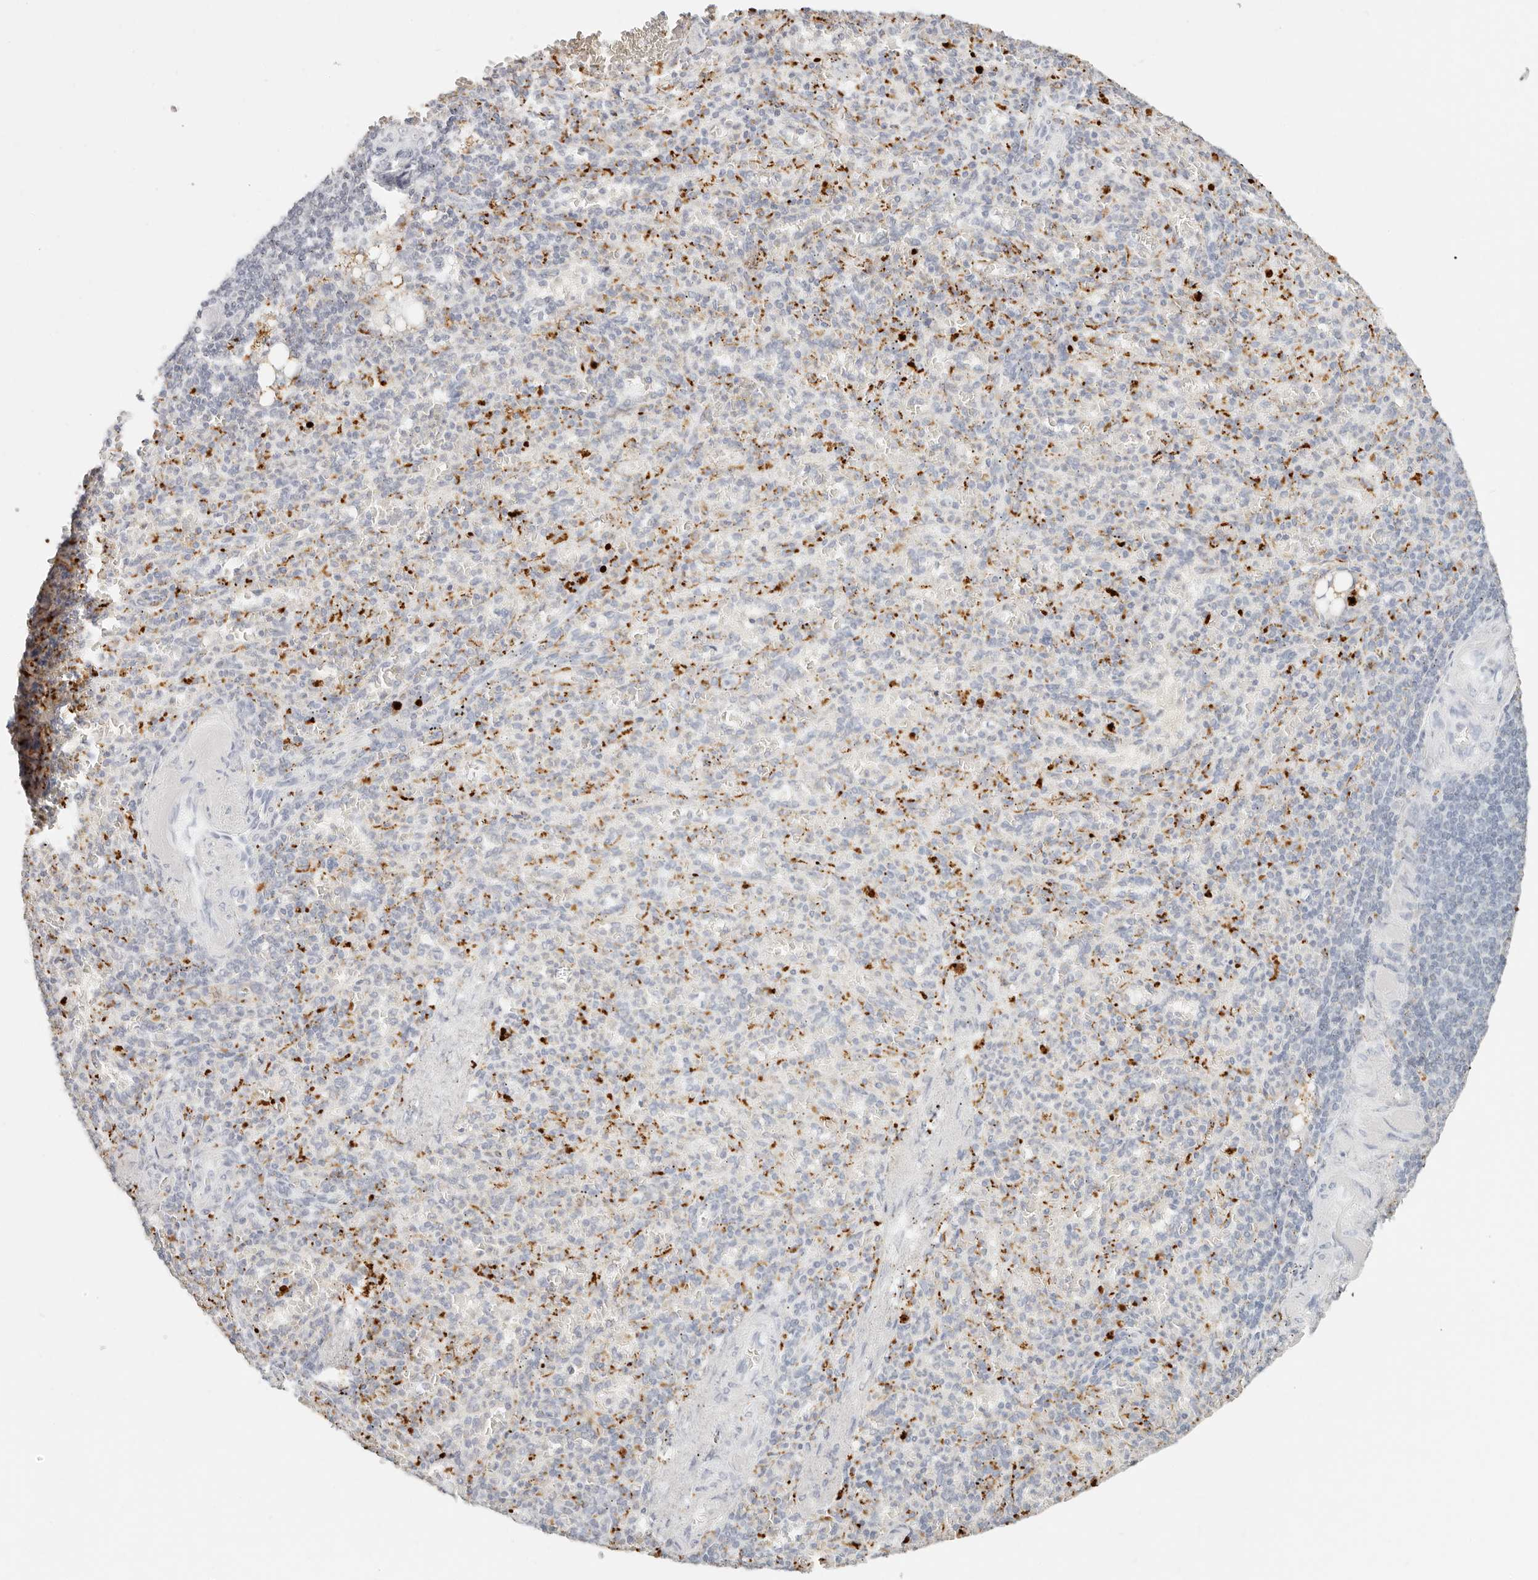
{"staining": {"intensity": "moderate", "quantity": "<25%", "location": "cytoplasmic/membranous"}, "tissue": "spleen", "cell_type": "Cells in red pulp", "image_type": "normal", "snomed": [{"axis": "morphology", "description": "Normal tissue, NOS"}, {"axis": "topography", "description": "Spleen"}], "caption": "A photomicrograph showing moderate cytoplasmic/membranous staining in about <25% of cells in red pulp in unremarkable spleen, as visualized by brown immunohistochemical staining.", "gene": "RNASET2", "patient": {"sex": "female", "age": 74}}